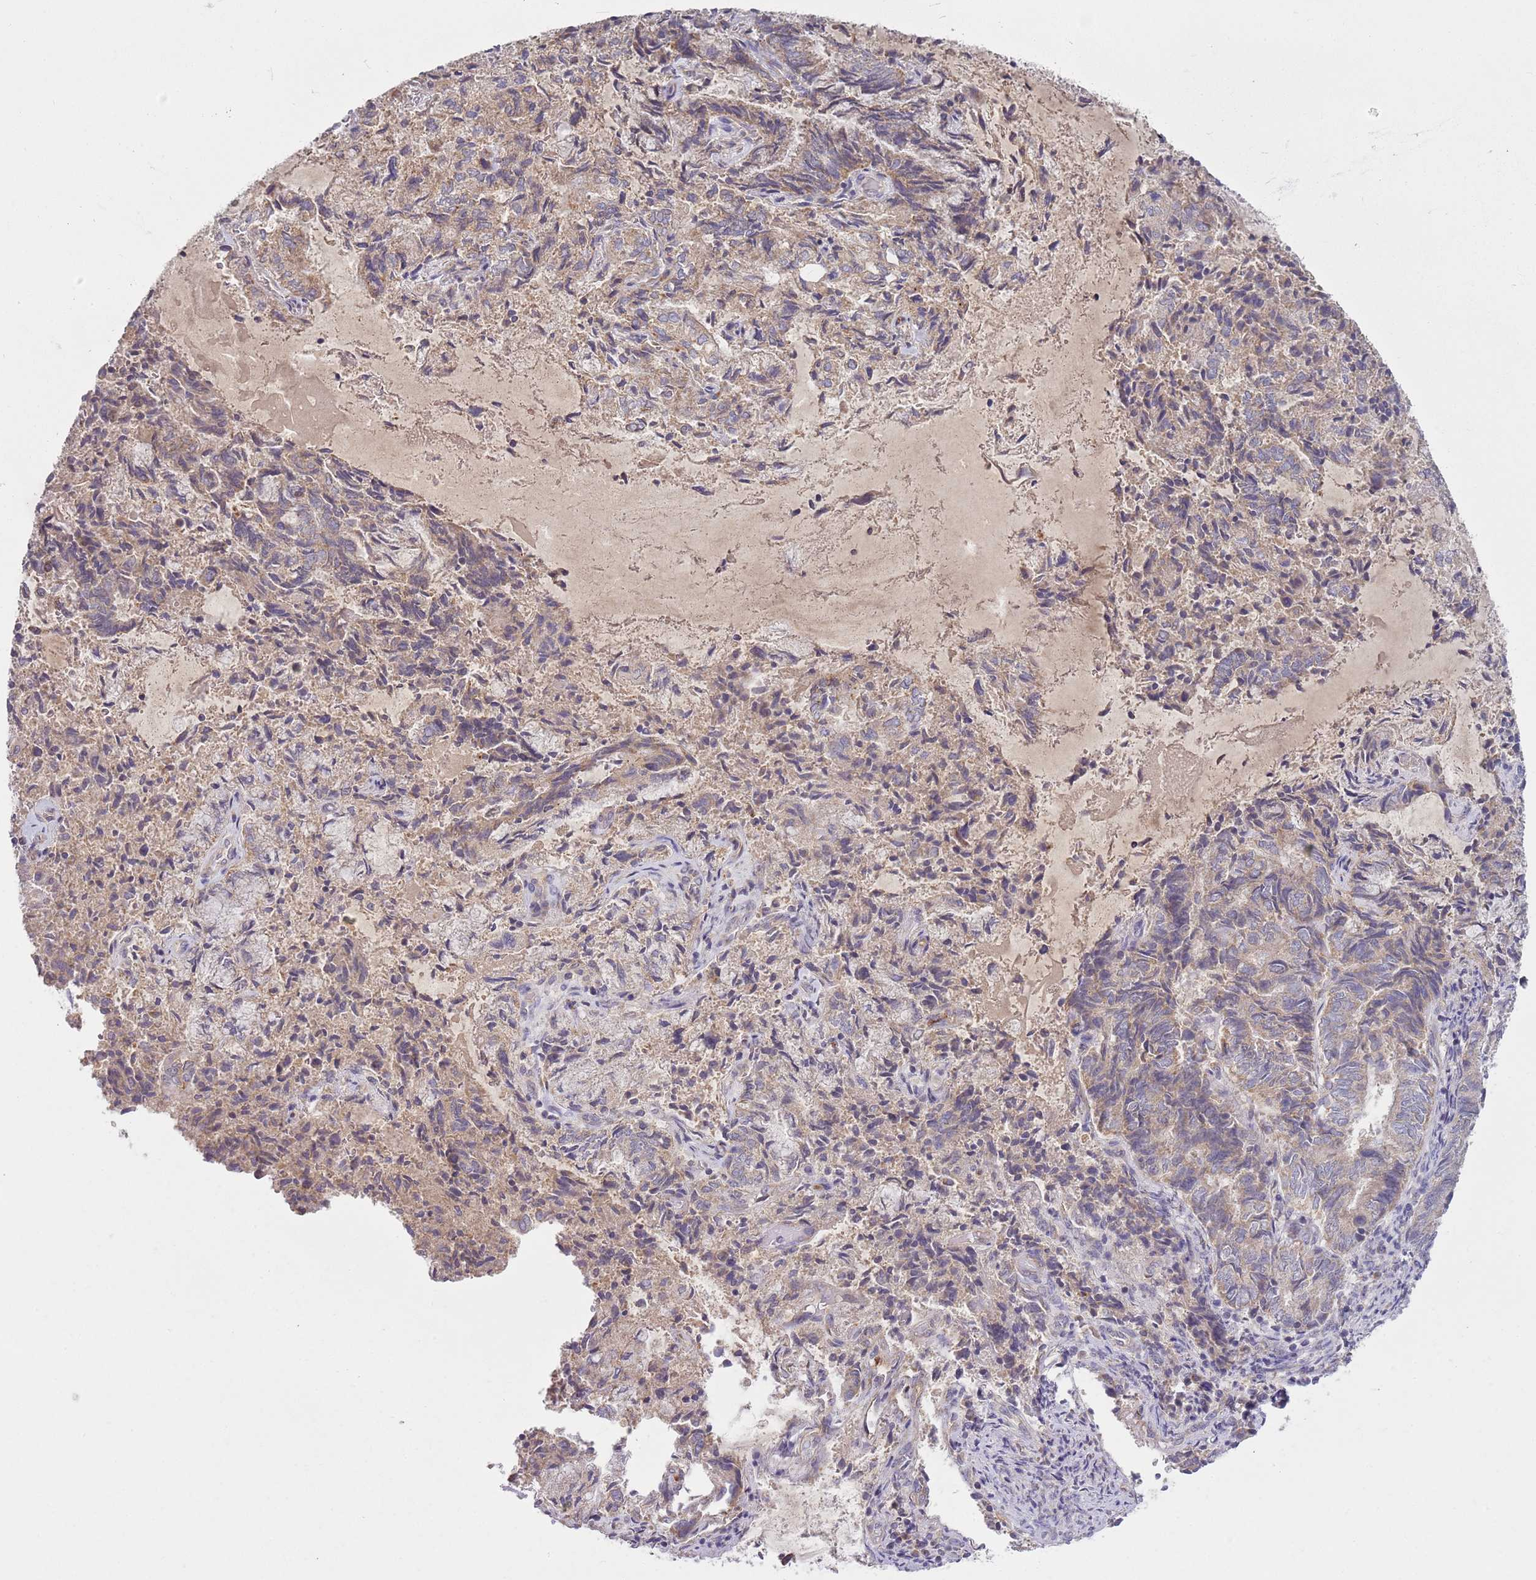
{"staining": {"intensity": "weak", "quantity": "25%-75%", "location": "cytoplasmic/membranous"}, "tissue": "endometrial cancer", "cell_type": "Tumor cells", "image_type": "cancer", "snomed": [{"axis": "morphology", "description": "Adenocarcinoma, NOS"}, {"axis": "topography", "description": "Endometrium"}], "caption": "A low amount of weak cytoplasmic/membranous staining is seen in approximately 25%-75% of tumor cells in endometrial cancer (adenocarcinoma) tissue.", "gene": "SKOR2", "patient": {"sex": "female", "age": 80}}